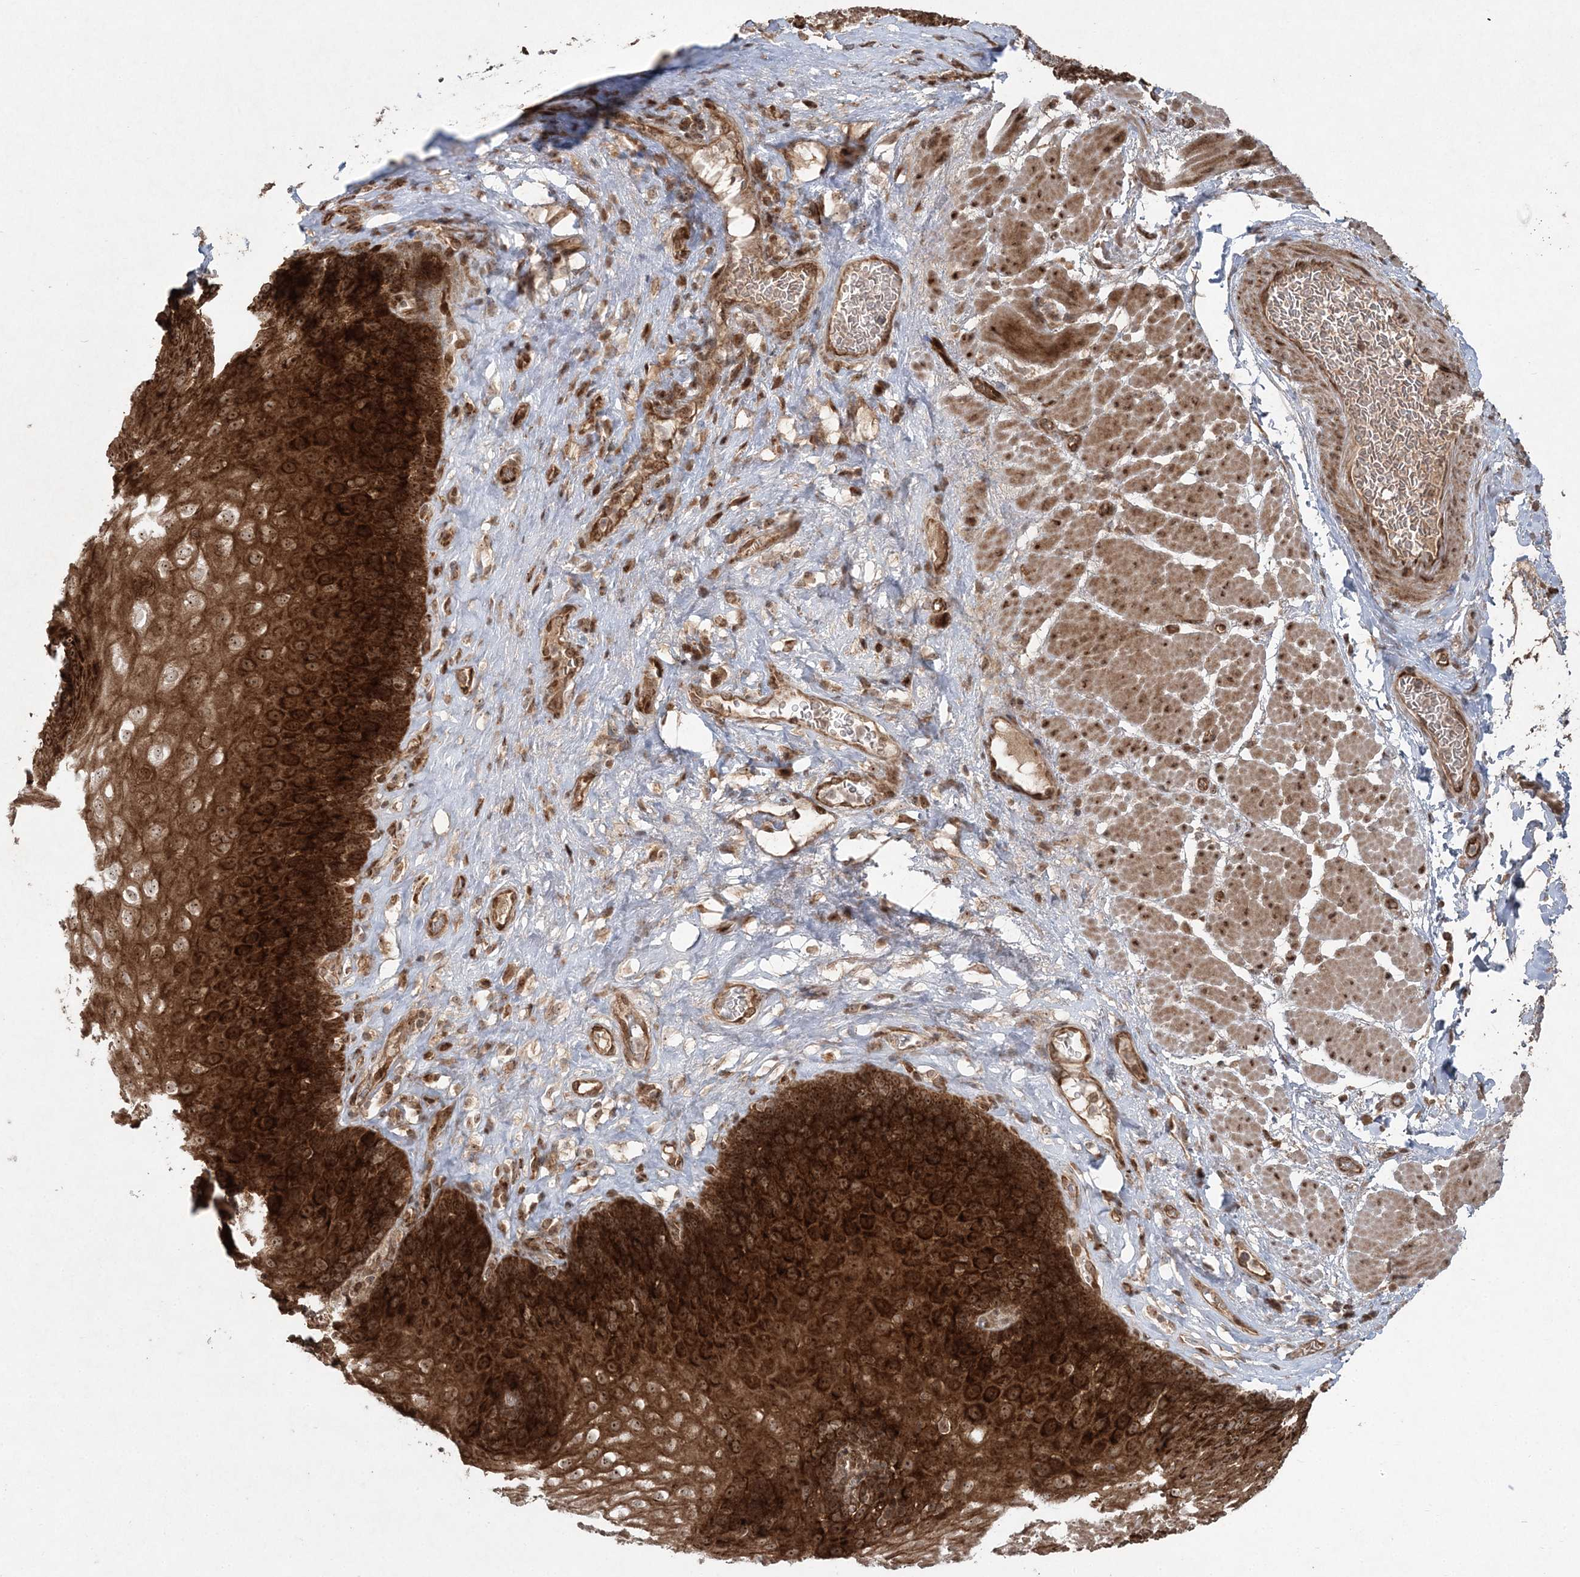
{"staining": {"intensity": "strong", "quantity": ">75%", "location": "cytoplasmic/membranous,nuclear"}, "tissue": "esophagus", "cell_type": "Squamous epithelial cells", "image_type": "normal", "snomed": [{"axis": "morphology", "description": "Normal tissue, NOS"}, {"axis": "topography", "description": "Esophagus"}], "caption": "Benign esophagus exhibits strong cytoplasmic/membranous,nuclear positivity in about >75% of squamous epithelial cells.", "gene": "SERINC1", "patient": {"sex": "female", "age": 66}}